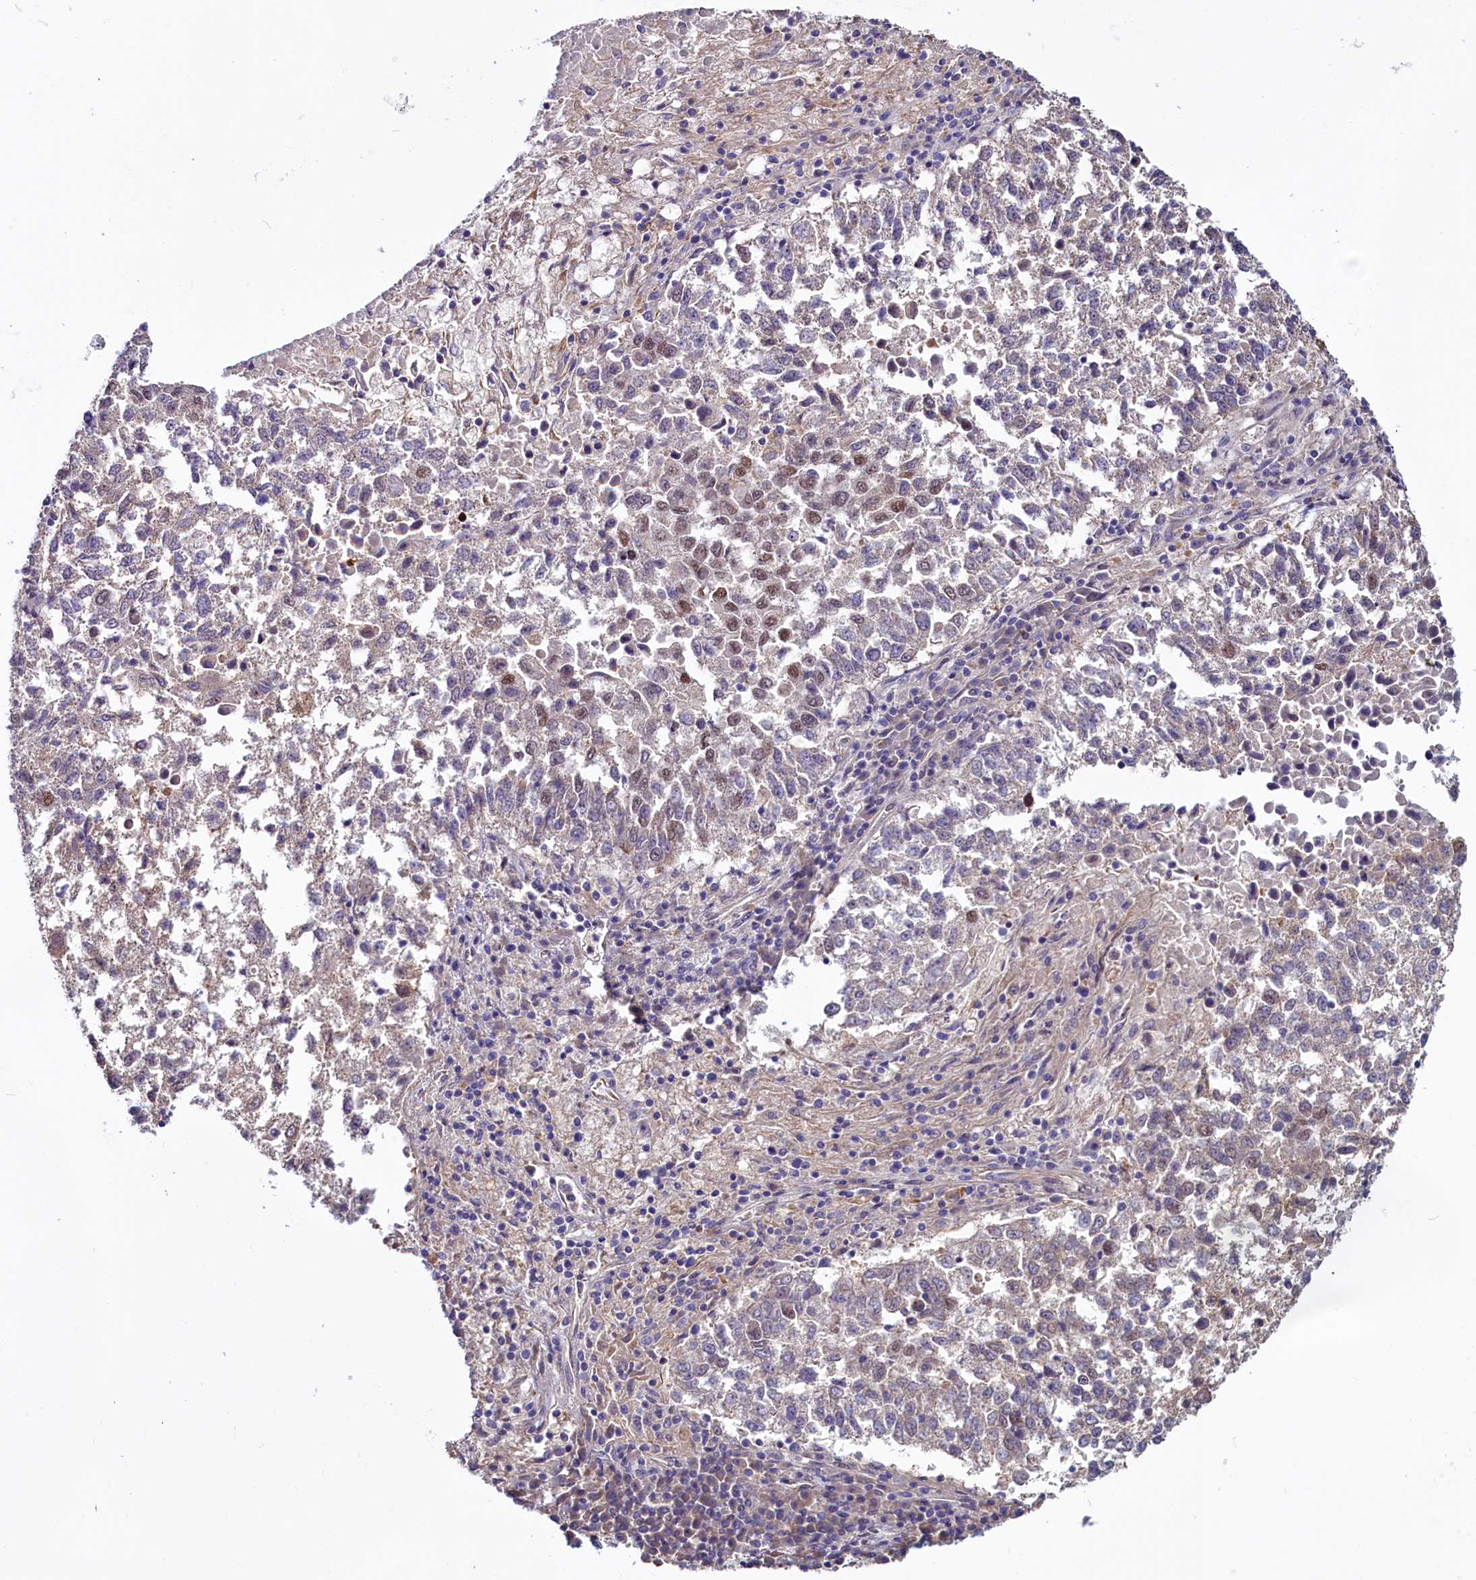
{"staining": {"intensity": "weak", "quantity": "<25%", "location": "nuclear"}, "tissue": "lung cancer", "cell_type": "Tumor cells", "image_type": "cancer", "snomed": [{"axis": "morphology", "description": "Squamous cell carcinoma, NOS"}, {"axis": "topography", "description": "Lung"}], "caption": "Protein analysis of squamous cell carcinoma (lung) displays no significant expression in tumor cells. (Immunohistochemistry (ihc), brightfield microscopy, high magnification).", "gene": "PDILT", "patient": {"sex": "male", "age": 73}}